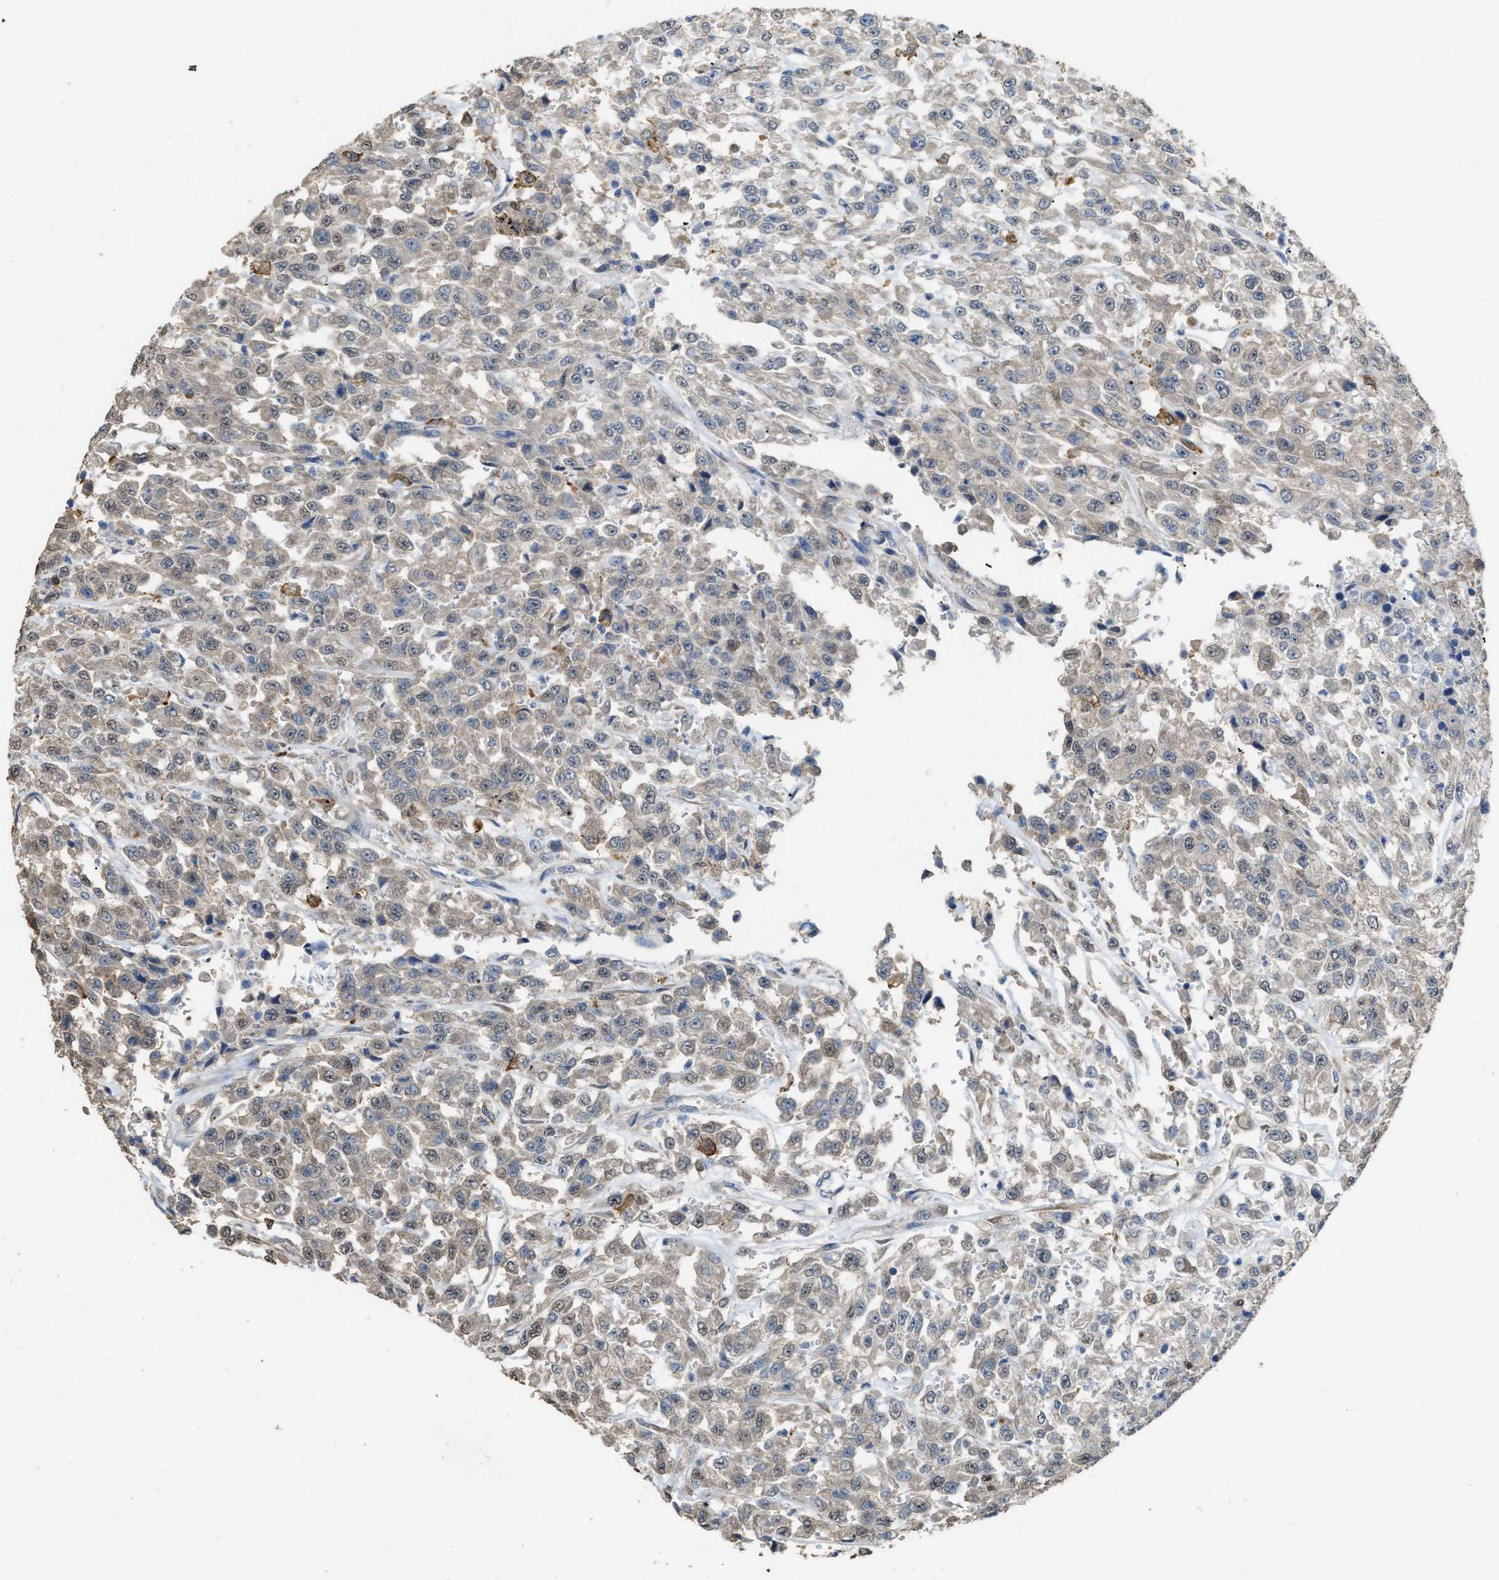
{"staining": {"intensity": "weak", "quantity": "<25%", "location": "cytoplasmic/membranous"}, "tissue": "urothelial cancer", "cell_type": "Tumor cells", "image_type": "cancer", "snomed": [{"axis": "morphology", "description": "Urothelial carcinoma, High grade"}, {"axis": "topography", "description": "Urinary bladder"}], "caption": "Tumor cells show no significant staining in urothelial carcinoma (high-grade).", "gene": "GCN1", "patient": {"sex": "male", "age": 46}}